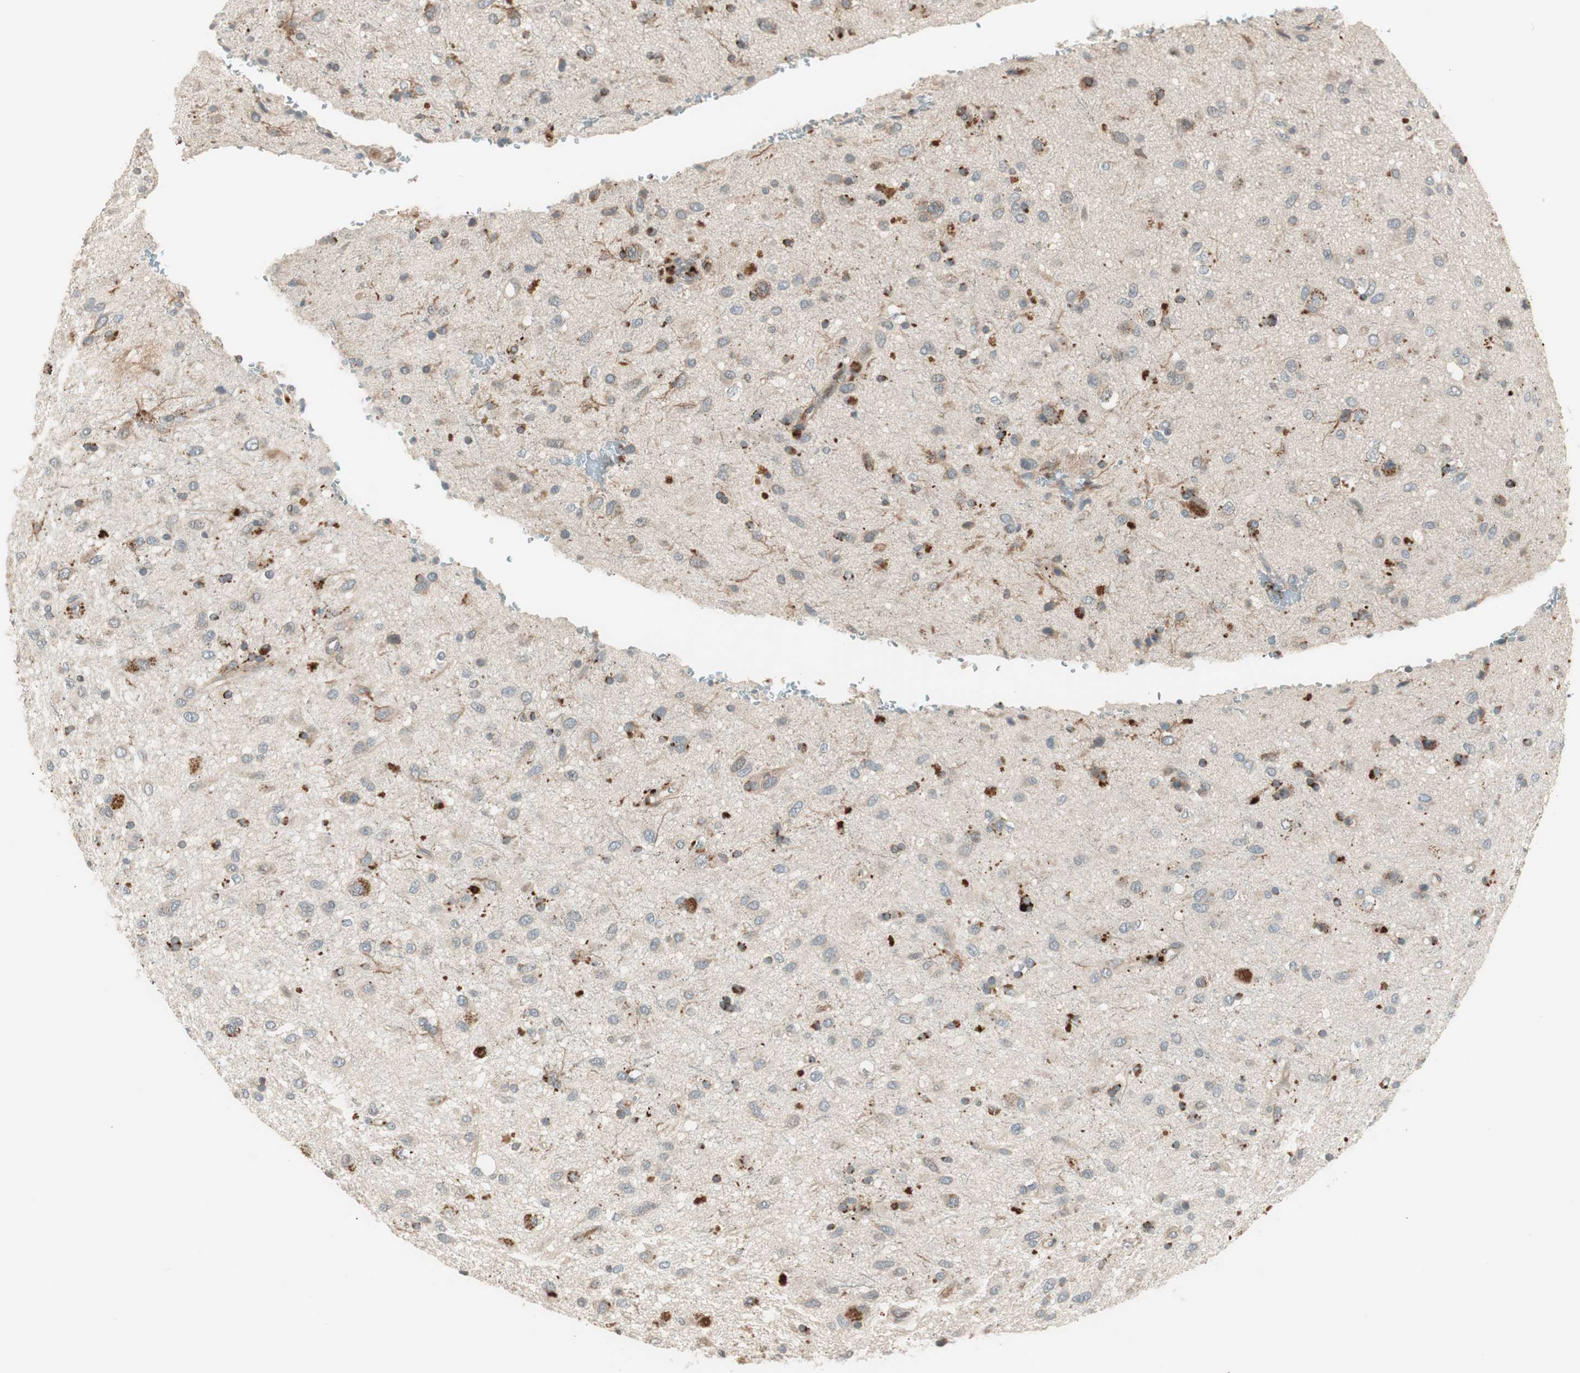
{"staining": {"intensity": "negative", "quantity": "none", "location": "none"}, "tissue": "glioma", "cell_type": "Tumor cells", "image_type": "cancer", "snomed": [{"axis": "morphology", "description": "Glioma, malignant, Low grade"}, {"axis": "topography", "description": "Brain"}], "caption": "Tumor cells show no significant protein expression in glioma. (DAB (3,3'-diaminobenzidine) IHC visualized using brightfield microscopy, high magnification).", "gene": "SFRP1", "patient": {"sex": "male", "age": 77}}